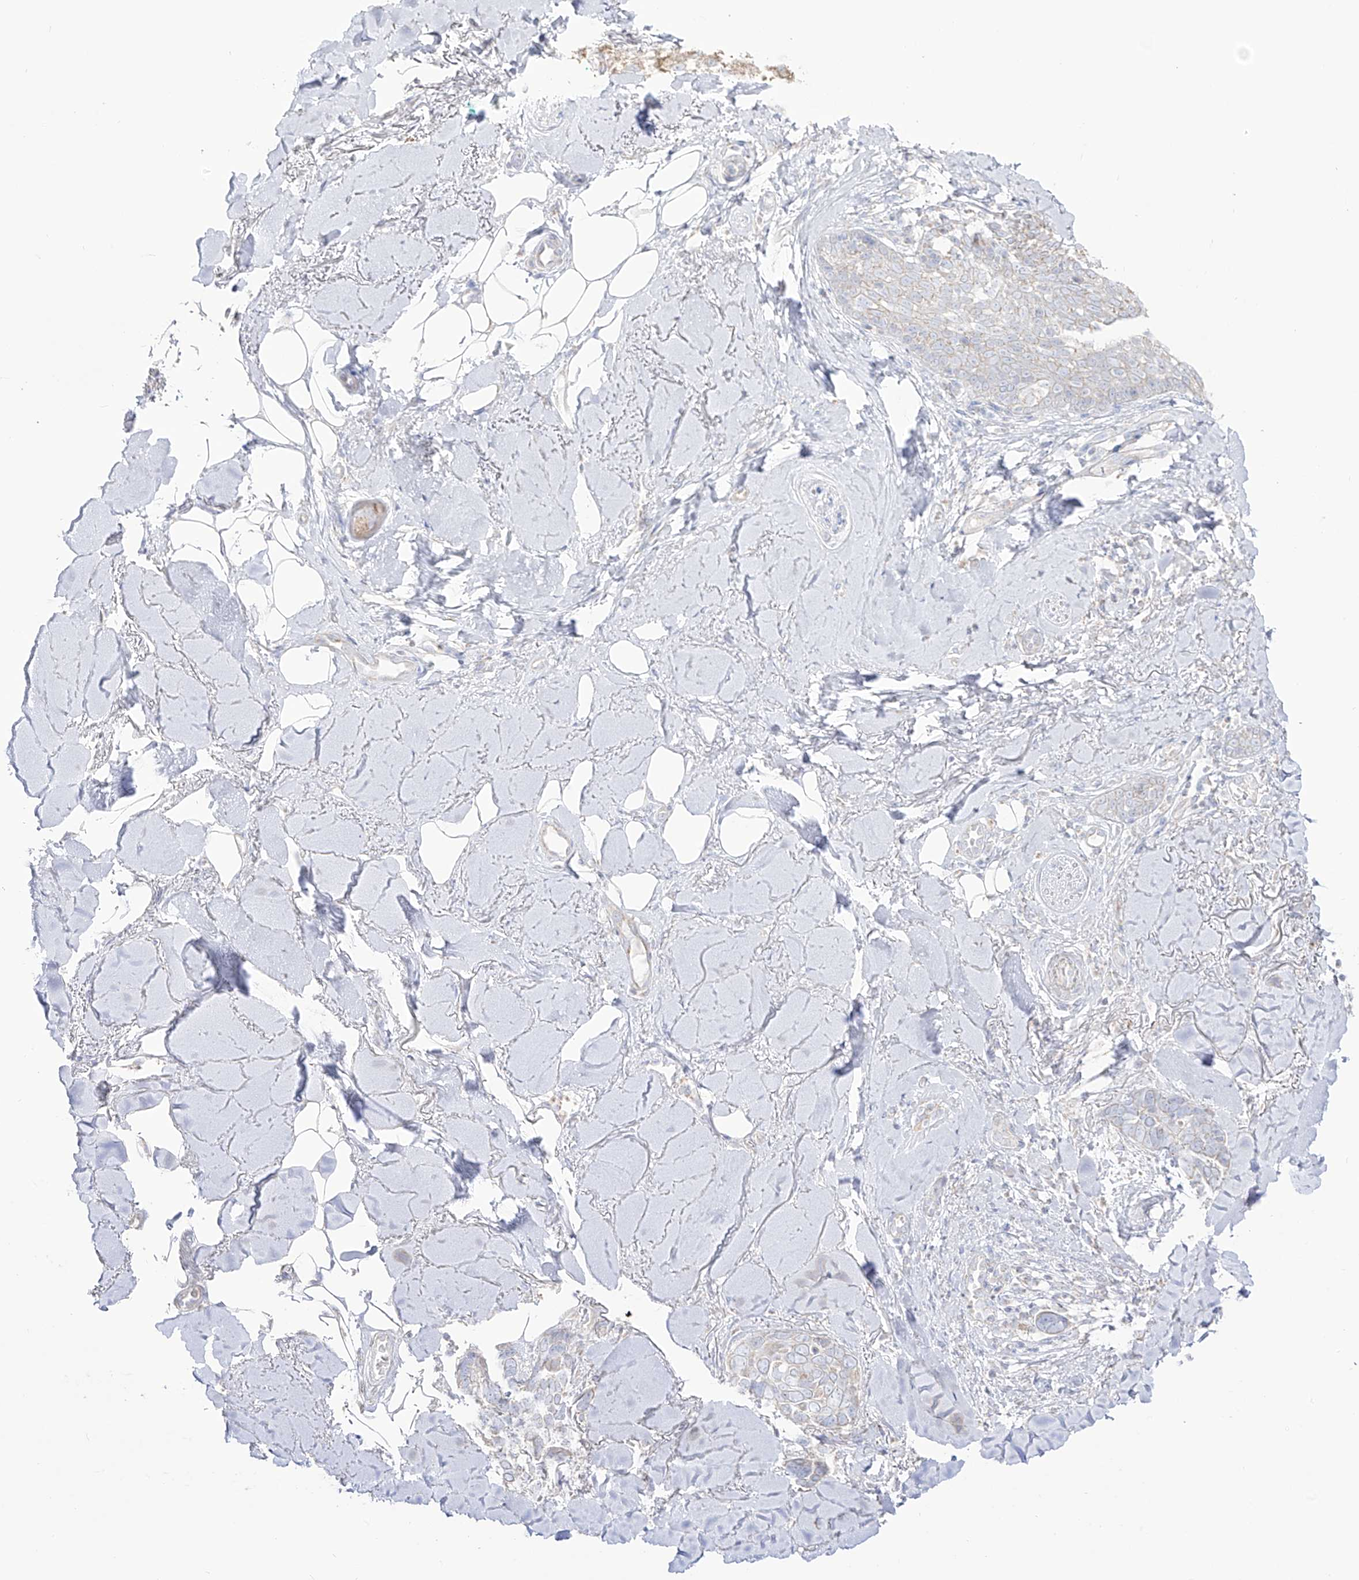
{"staining": {"intensity": "negative", "quantity": "none", "location": "none"}, "tissue": "skin cancer", "cell_type": "Tumor cells", "image_type": "cancer", "snomed": [{"axis": "morphology", "description": "Basal cell carcinoma"}, {"axis": "topography", "description": "Skin"}], "caption": "Histopathology image shows no significant protein staining in tumor cells of basal cell carcinoma (skin). (DAB (3,3'-diaminobenzidine) immunohistochemistry (IHC), high magnification).", "gene": "RCHY1", "patient": {"sex": "female", "age": 82}}